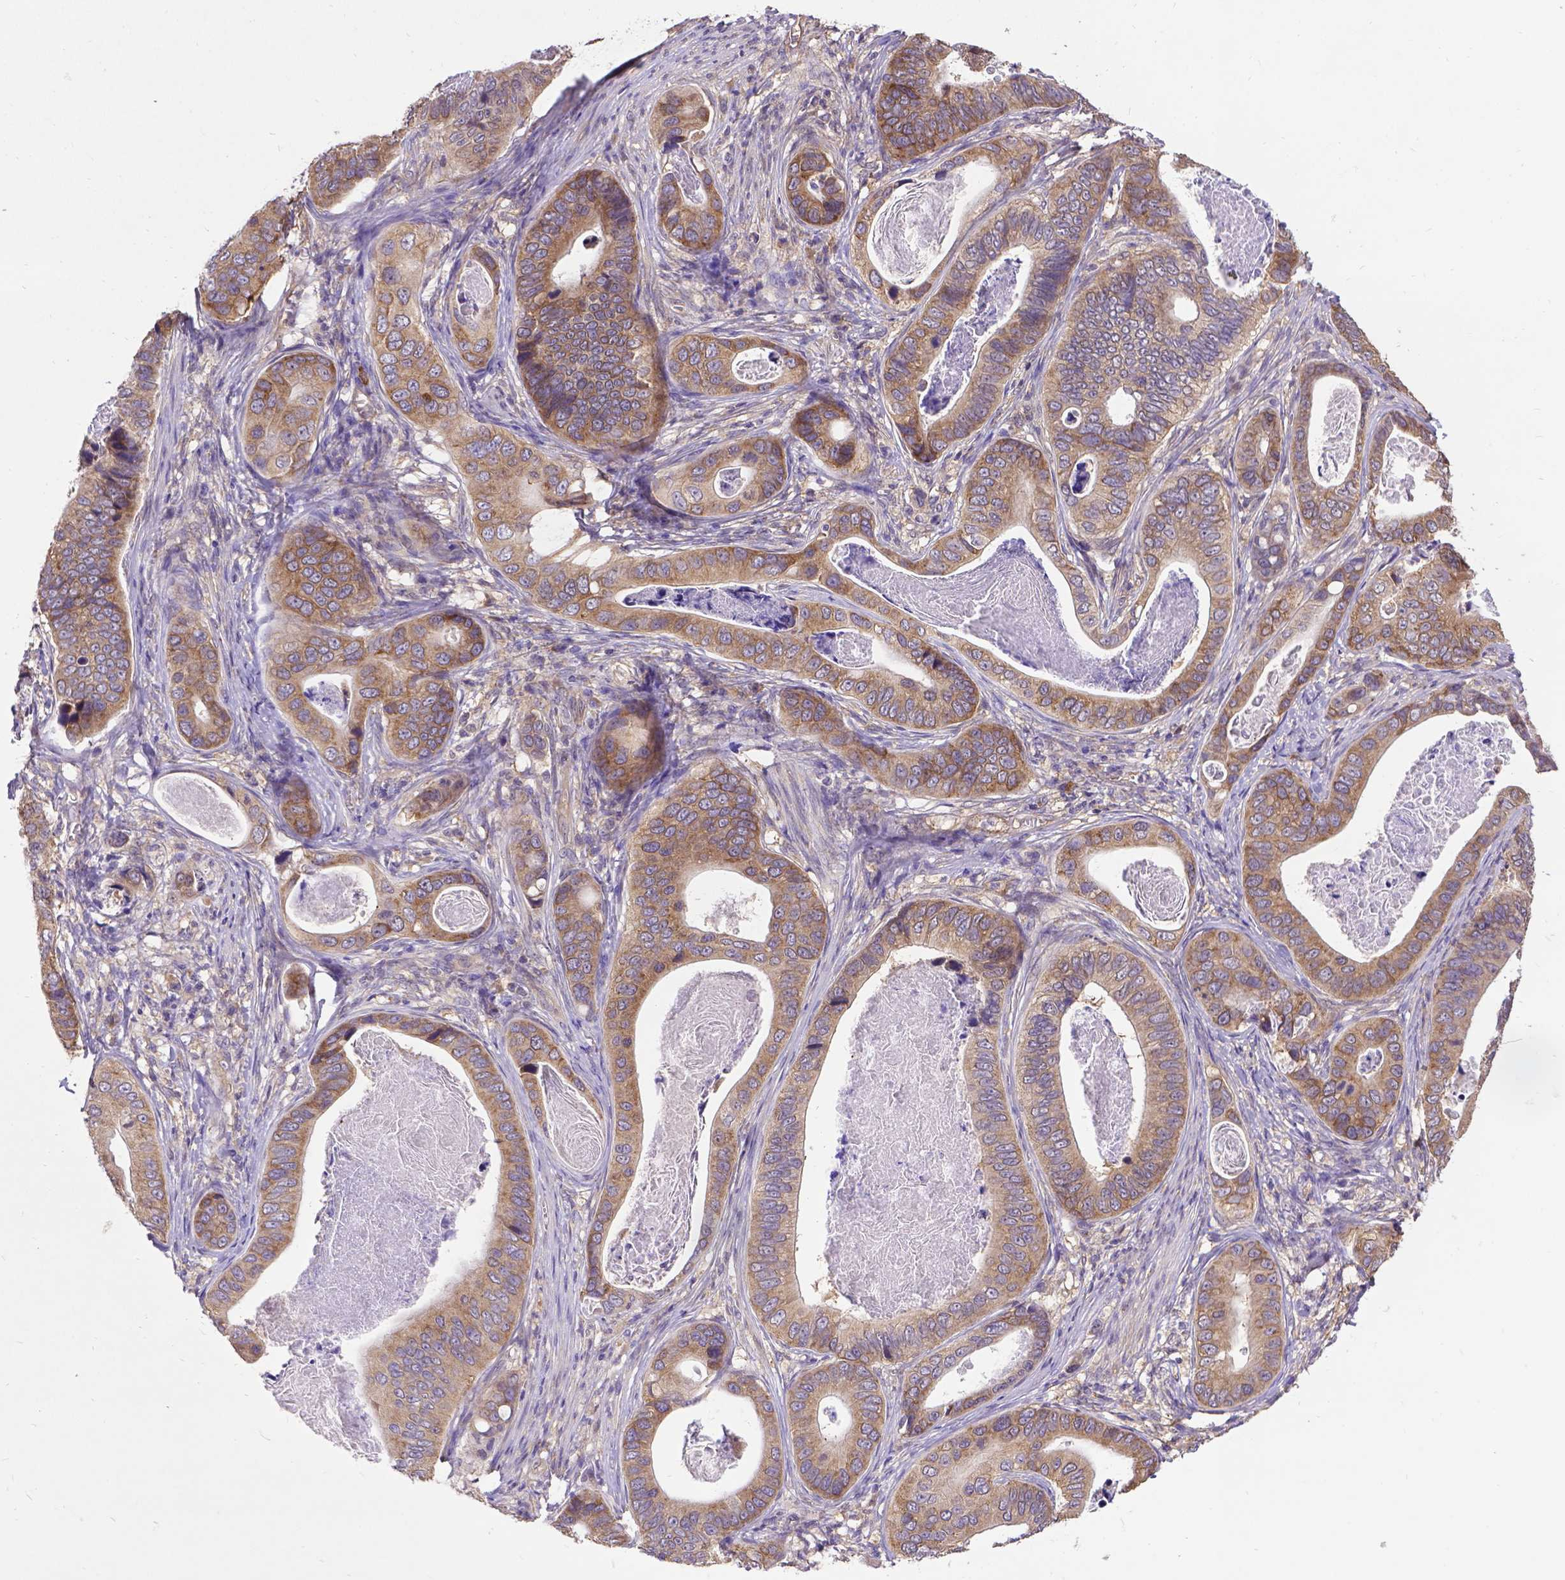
{"staining": {"intensity": "moderate", "quantity": ">75%", "location": "cytoplasmic/membranous"}, "tissue": "stomach cancer", "cell_type": "Tumor cells", "image_type": "cancer", "snomed": [{"axis": "morphology", "description": "Adenocarcinoma, NOS"}, {"axis": "topography", "description": "Stomach"}], "caption": "Stomach cancer (adenocarcinoma) tissue demonstrates moderate cytoplasmic/membranous positivity in about >75% of tumor cells, visualized by immunohistochemistry.", "gene": "DENND6A", "patient": {"sex": "male", "age": 84}}